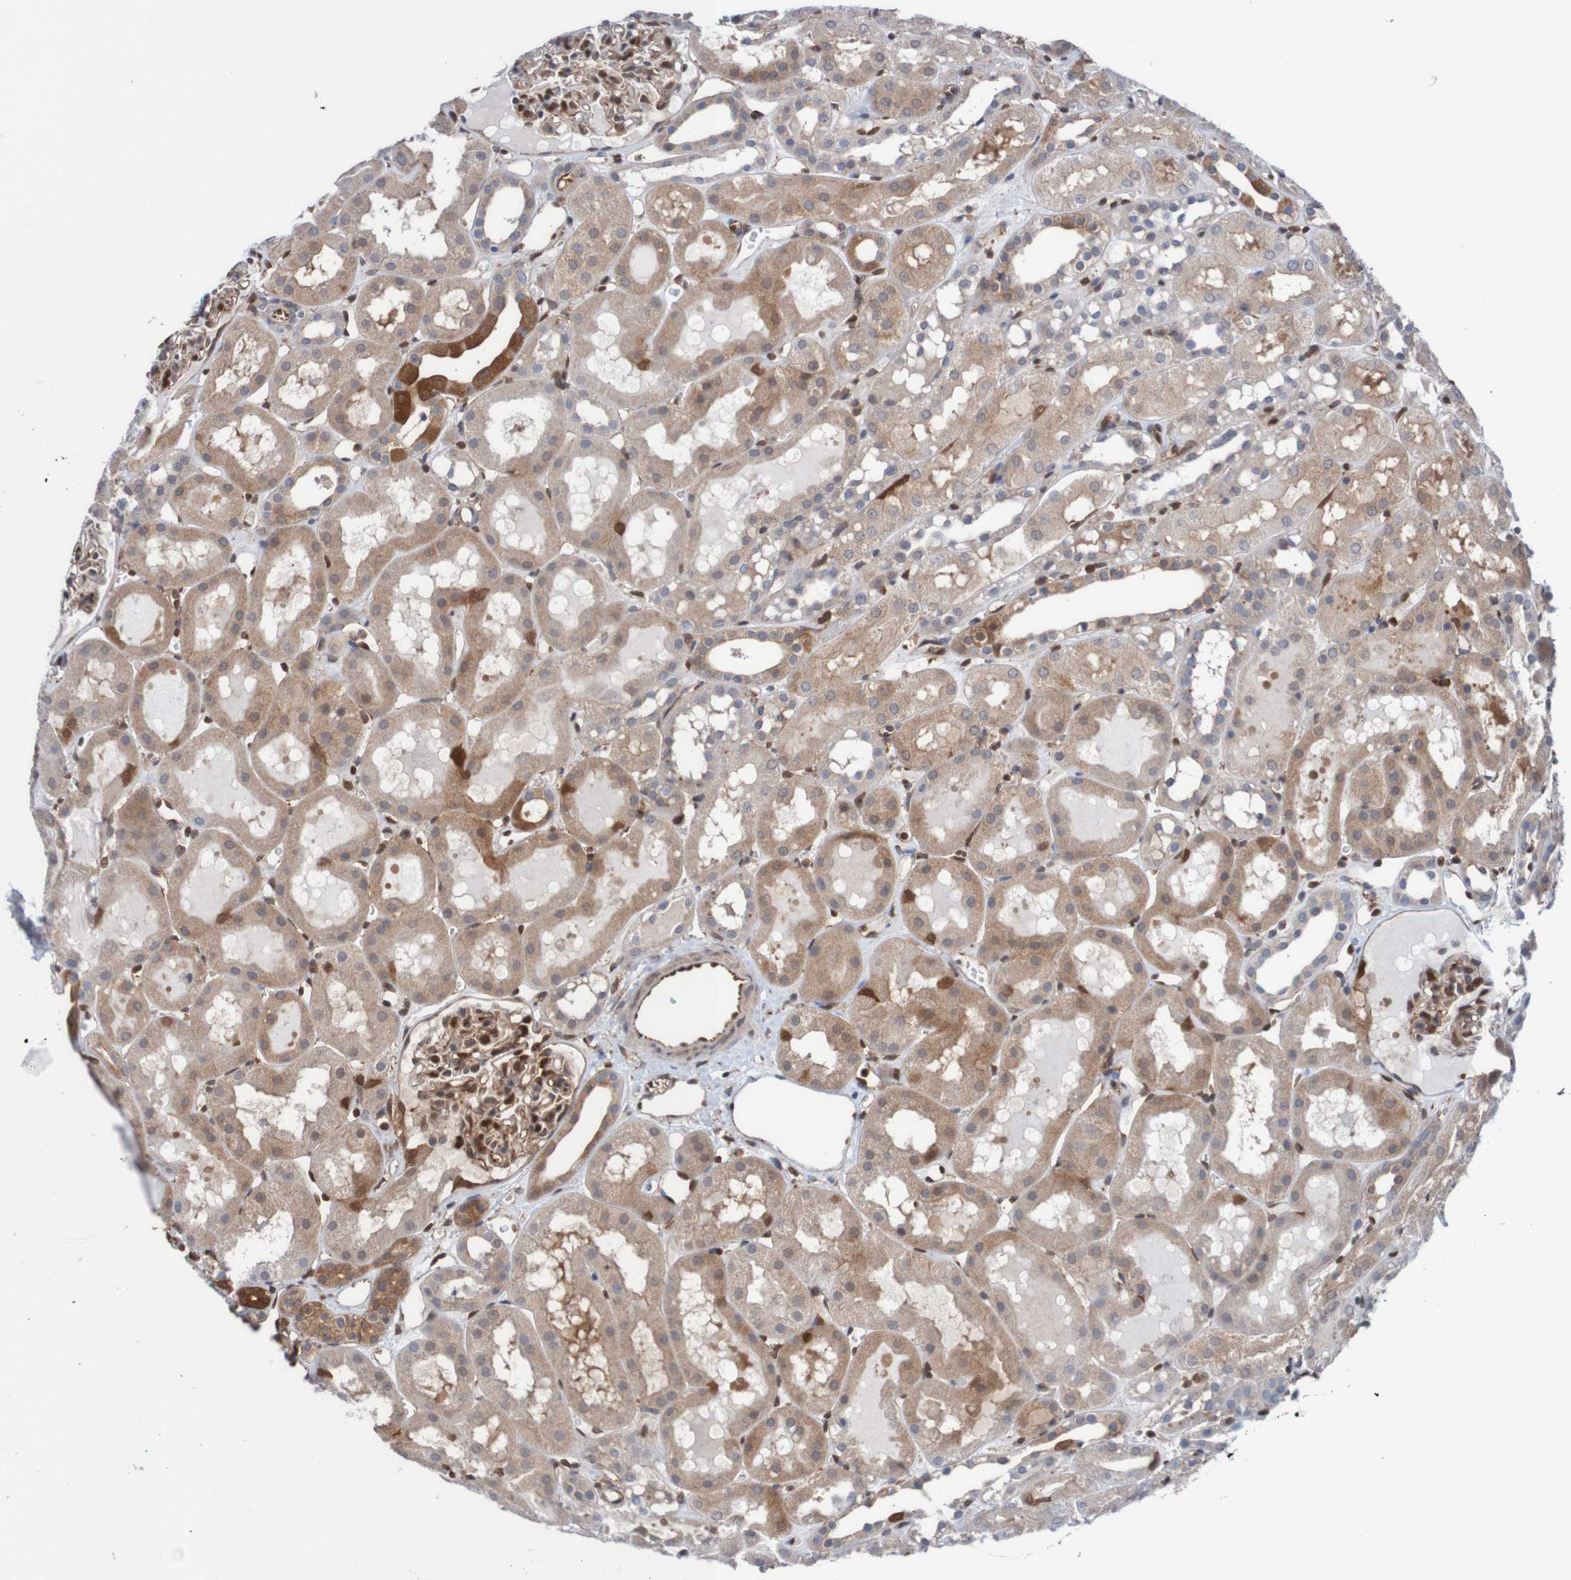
{"staining": {"intensity": "strong", "quantity": "<25%", "location": "cytoplasmic/membranous,nuclear"}, "tissue": "kidney", "cell_type": "Cells in glomeruli", "image_type": "normal", "snomed": [{"axis": "morphology", "description": "Normal tissue, NOS"}, {"axis": "topography", "description": "Kidney"}, {"axis": "topography", "description": "Urinary bladder"}], "caption": "Immunohistochemistry (IHC) micrograph of normal human kidney stained for a protein (brown), which reveals medium levels of strong cytoplasmic/membranous,nuclear expression in approximately <25% of cells in glomeruli.", "gene": "RIGI", "patient": {"sex": "male", "age": 16}}